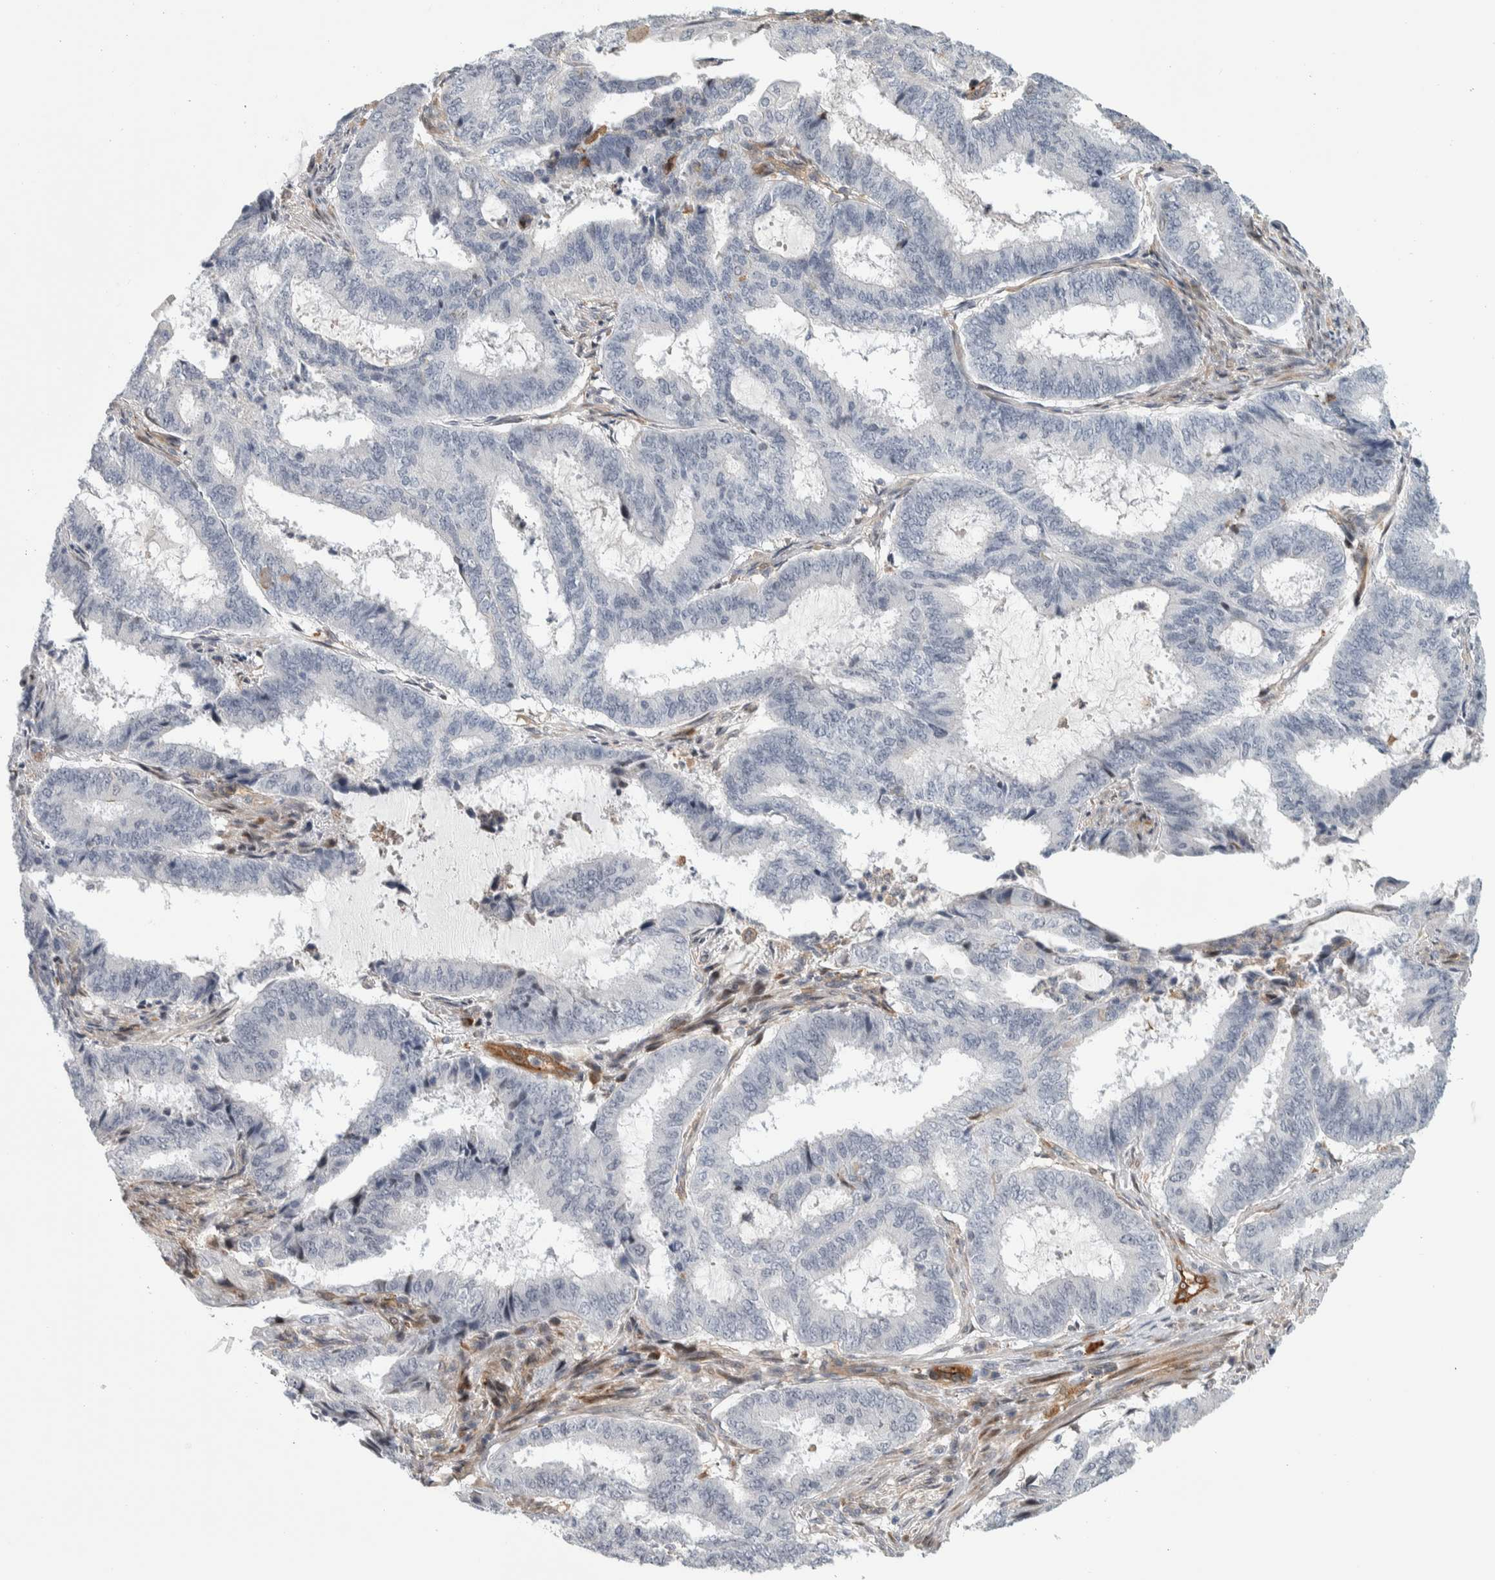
{"staining": {"intensity": "negative", "quantity": "none", "location": "none"}, "tissue": "endometrial cancer", "cell_type": "Tumor cells", "image_type": "cancer", "snomed": [{"axis": "morphology", "description": "Adenocarcinoma, NOS"}, {"axis": "topography", "description": "Endometrium"}], "caption": "There is no significant expression in tumor cells of endometrial cancer (adenocarcinoma).", "gene": "MSL1", "patient": {"sex": "female", "age": 51}}